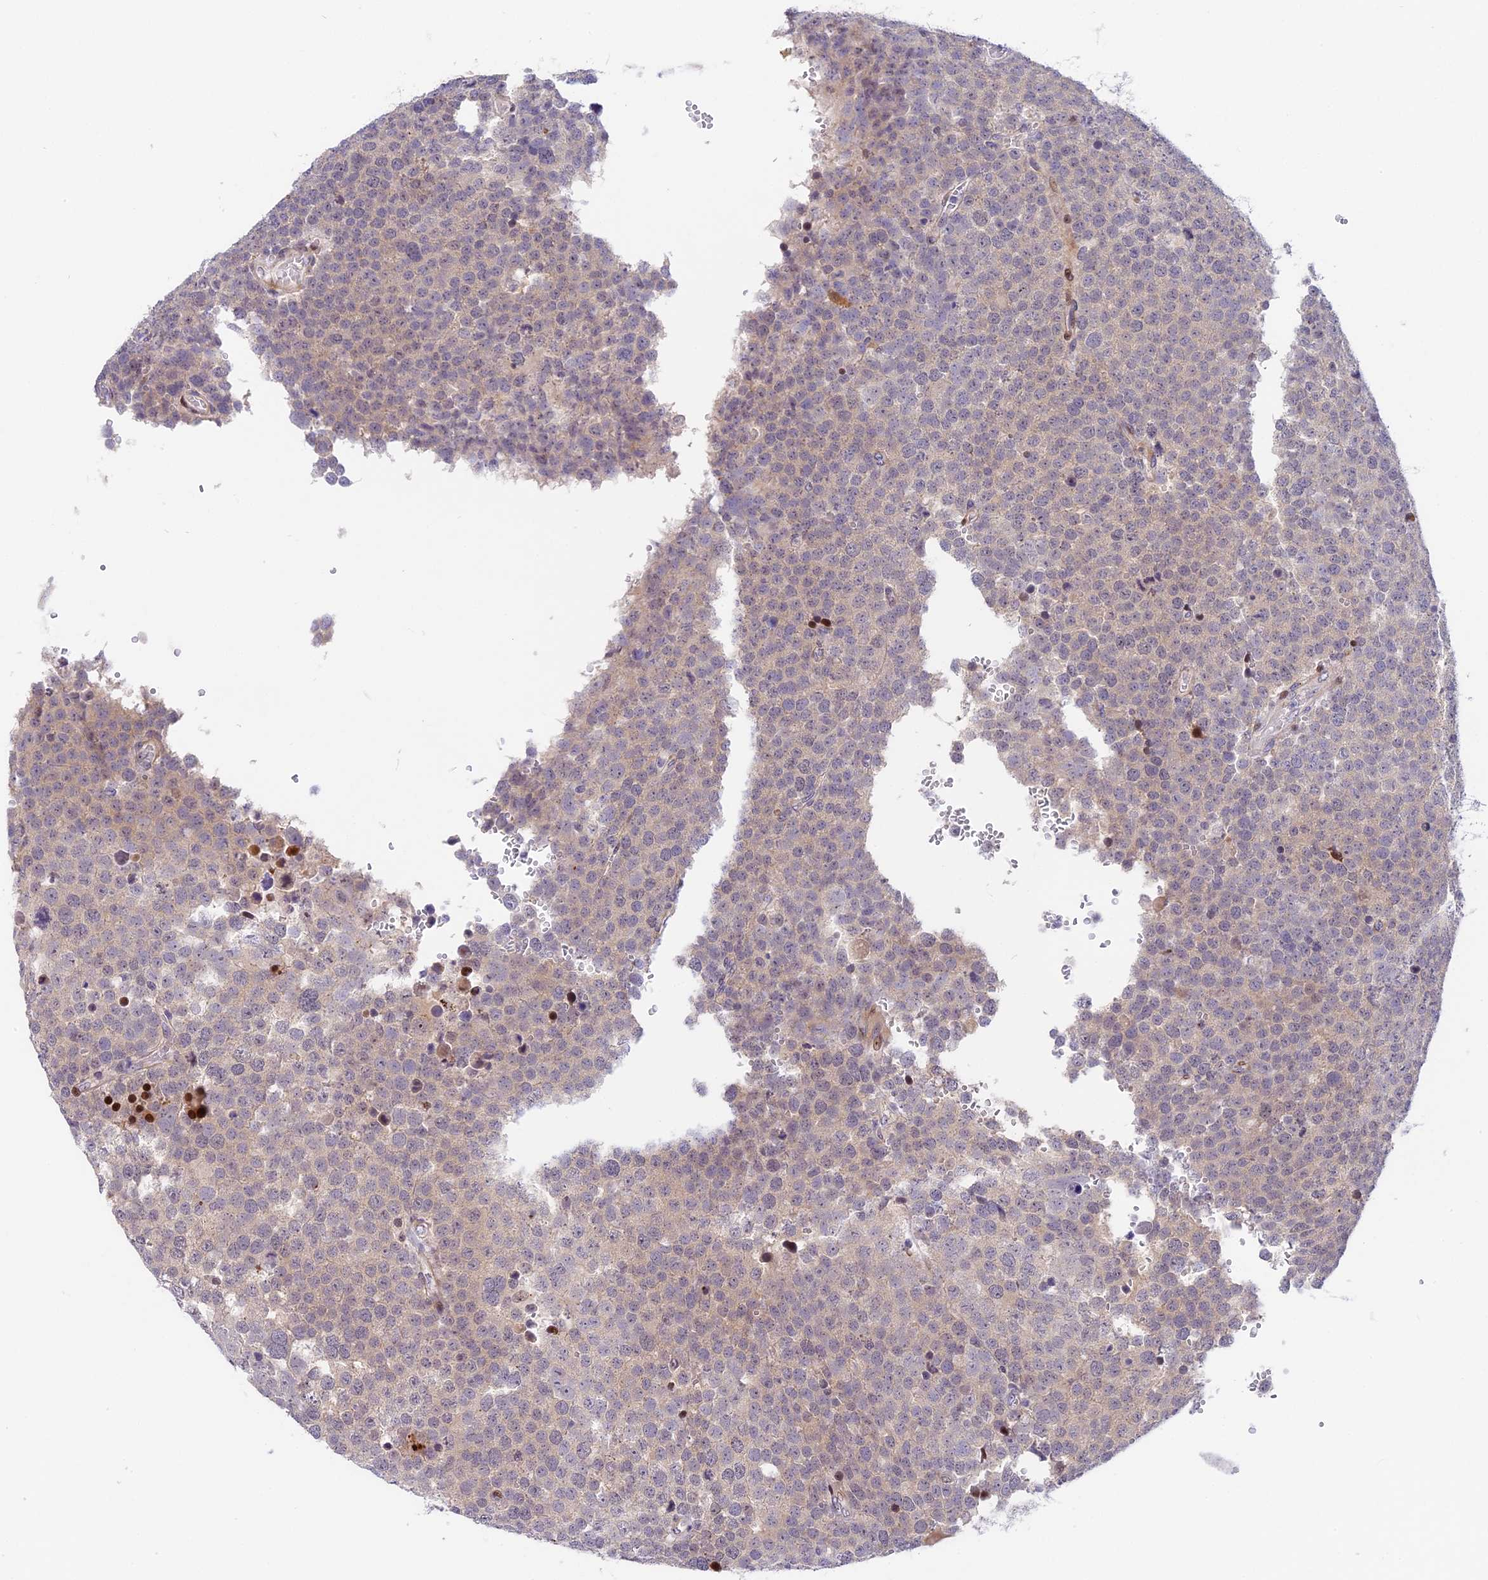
{"staining": {"intensity": "weak", "quantity": "<25%", "location": "nuclear"}, "tissue": "testis cancer", "cell_type": "Tumor cells", "image_type": "cancer", "snomed": [{"axis": "morphology", "description": "Seminoma, NOS"}, {"axis": "topography", "description": "Testis"}], "caption": "Photomicrograph shows no protein staining in tumor cells of testis seminoma tissue. (Stains: DAB (3,3'-diaminobenzidine) immunohistochemistry (IHC) with hematoxylin counter stain, Microscopy: brightfield microscopy at high magnification).", "gene": "MIDN", "patient": {"sex": "male", "age": 71}}